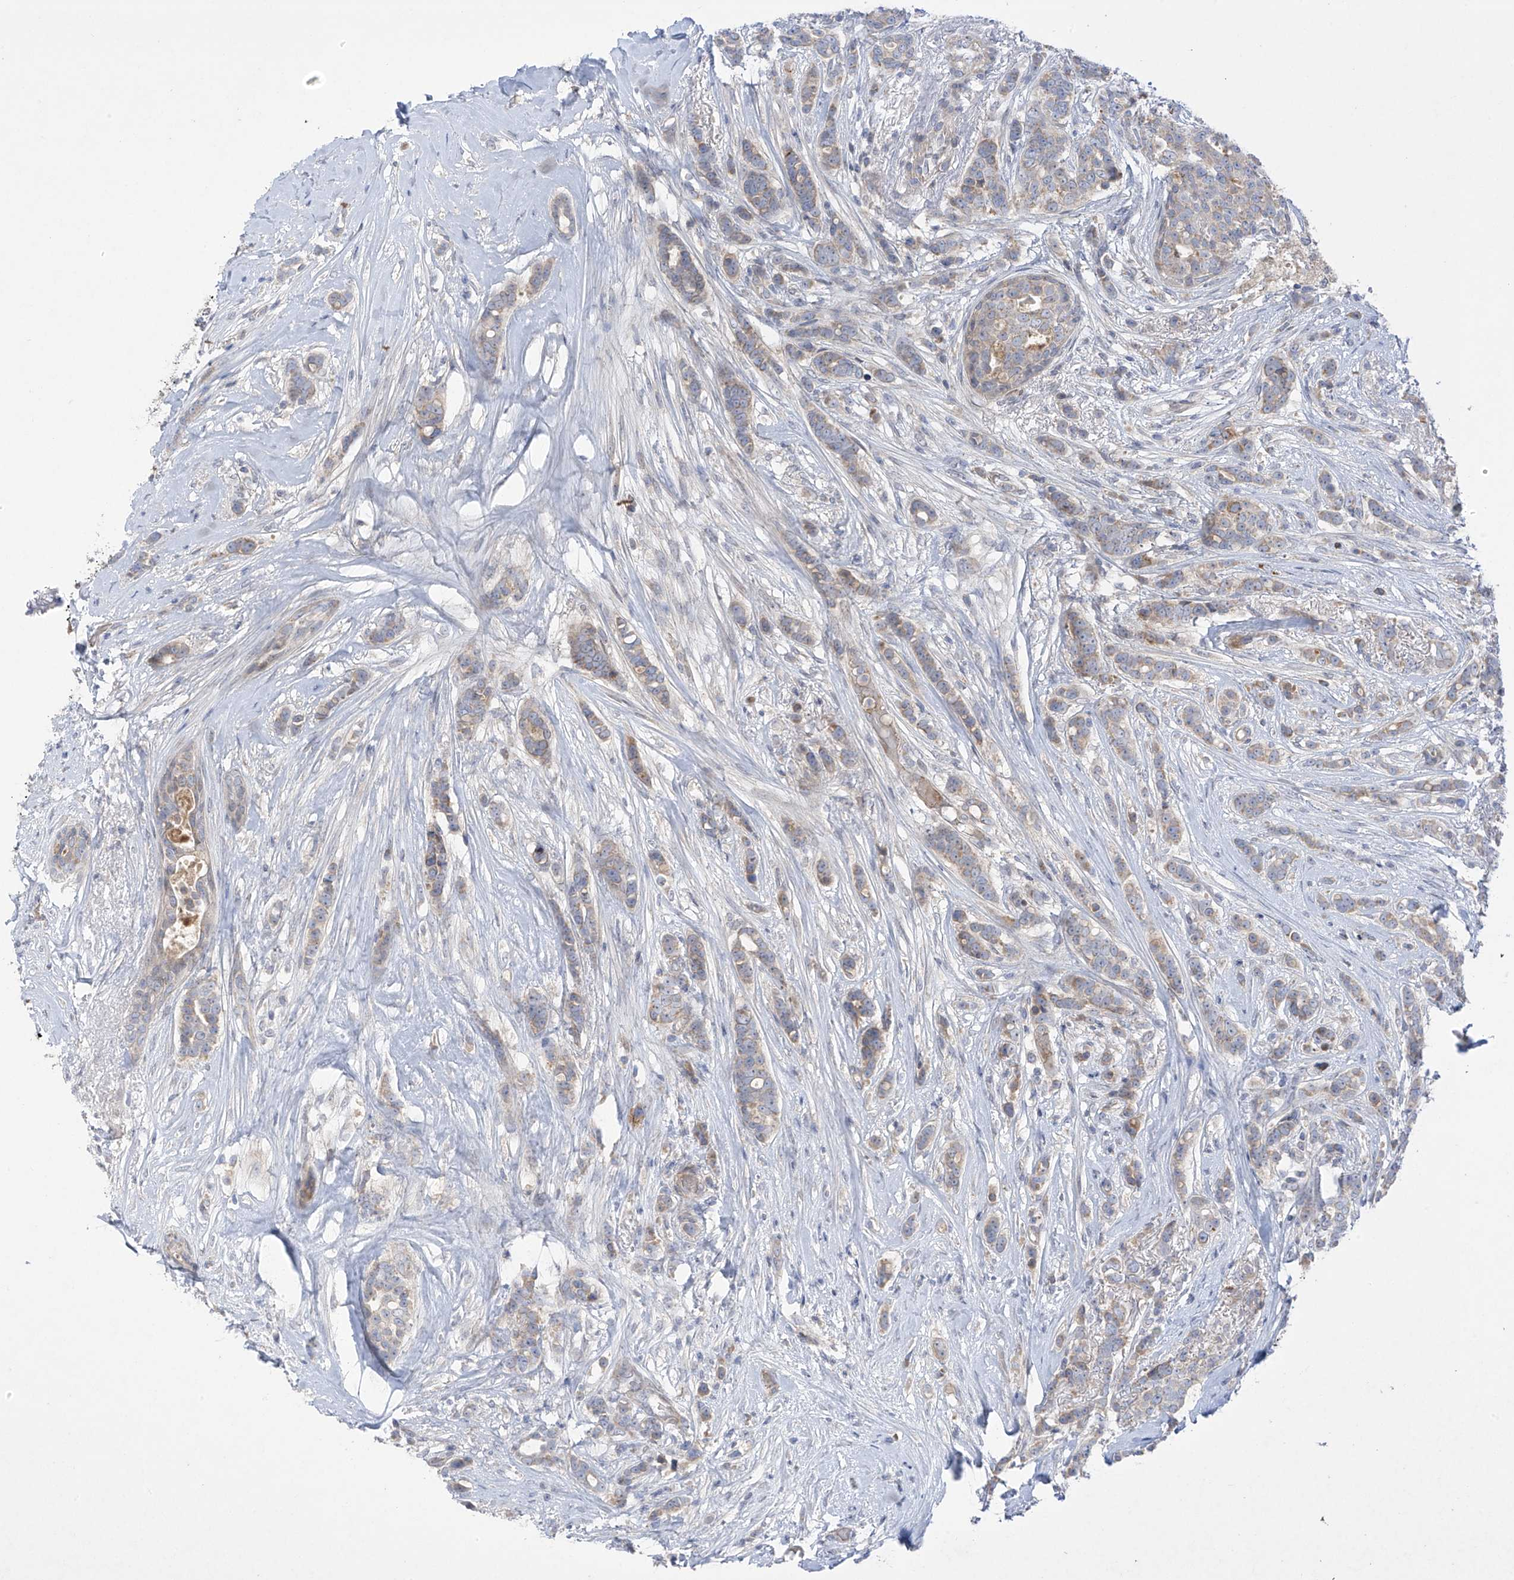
{"staining": {"intensity": "weak", "quantity": "25%-75%", "location": "cytoplasmic/membranous"}, "tissue": "breast cancer", "cell_type": "Tumor cells", "image_type": "cancer", "snomed": [{"axis": "morphology", "description": "Lobular carcinoma"}, {"axis": "topography", "description": "Breast"}], "caption": "A low amount of weak cytoplasmic/membranous expression is present in about 25%-75% of tumor cells in breast cancer tissue.", "gene": "METTL18", "patient": {"sex": "female", "age": 51}}